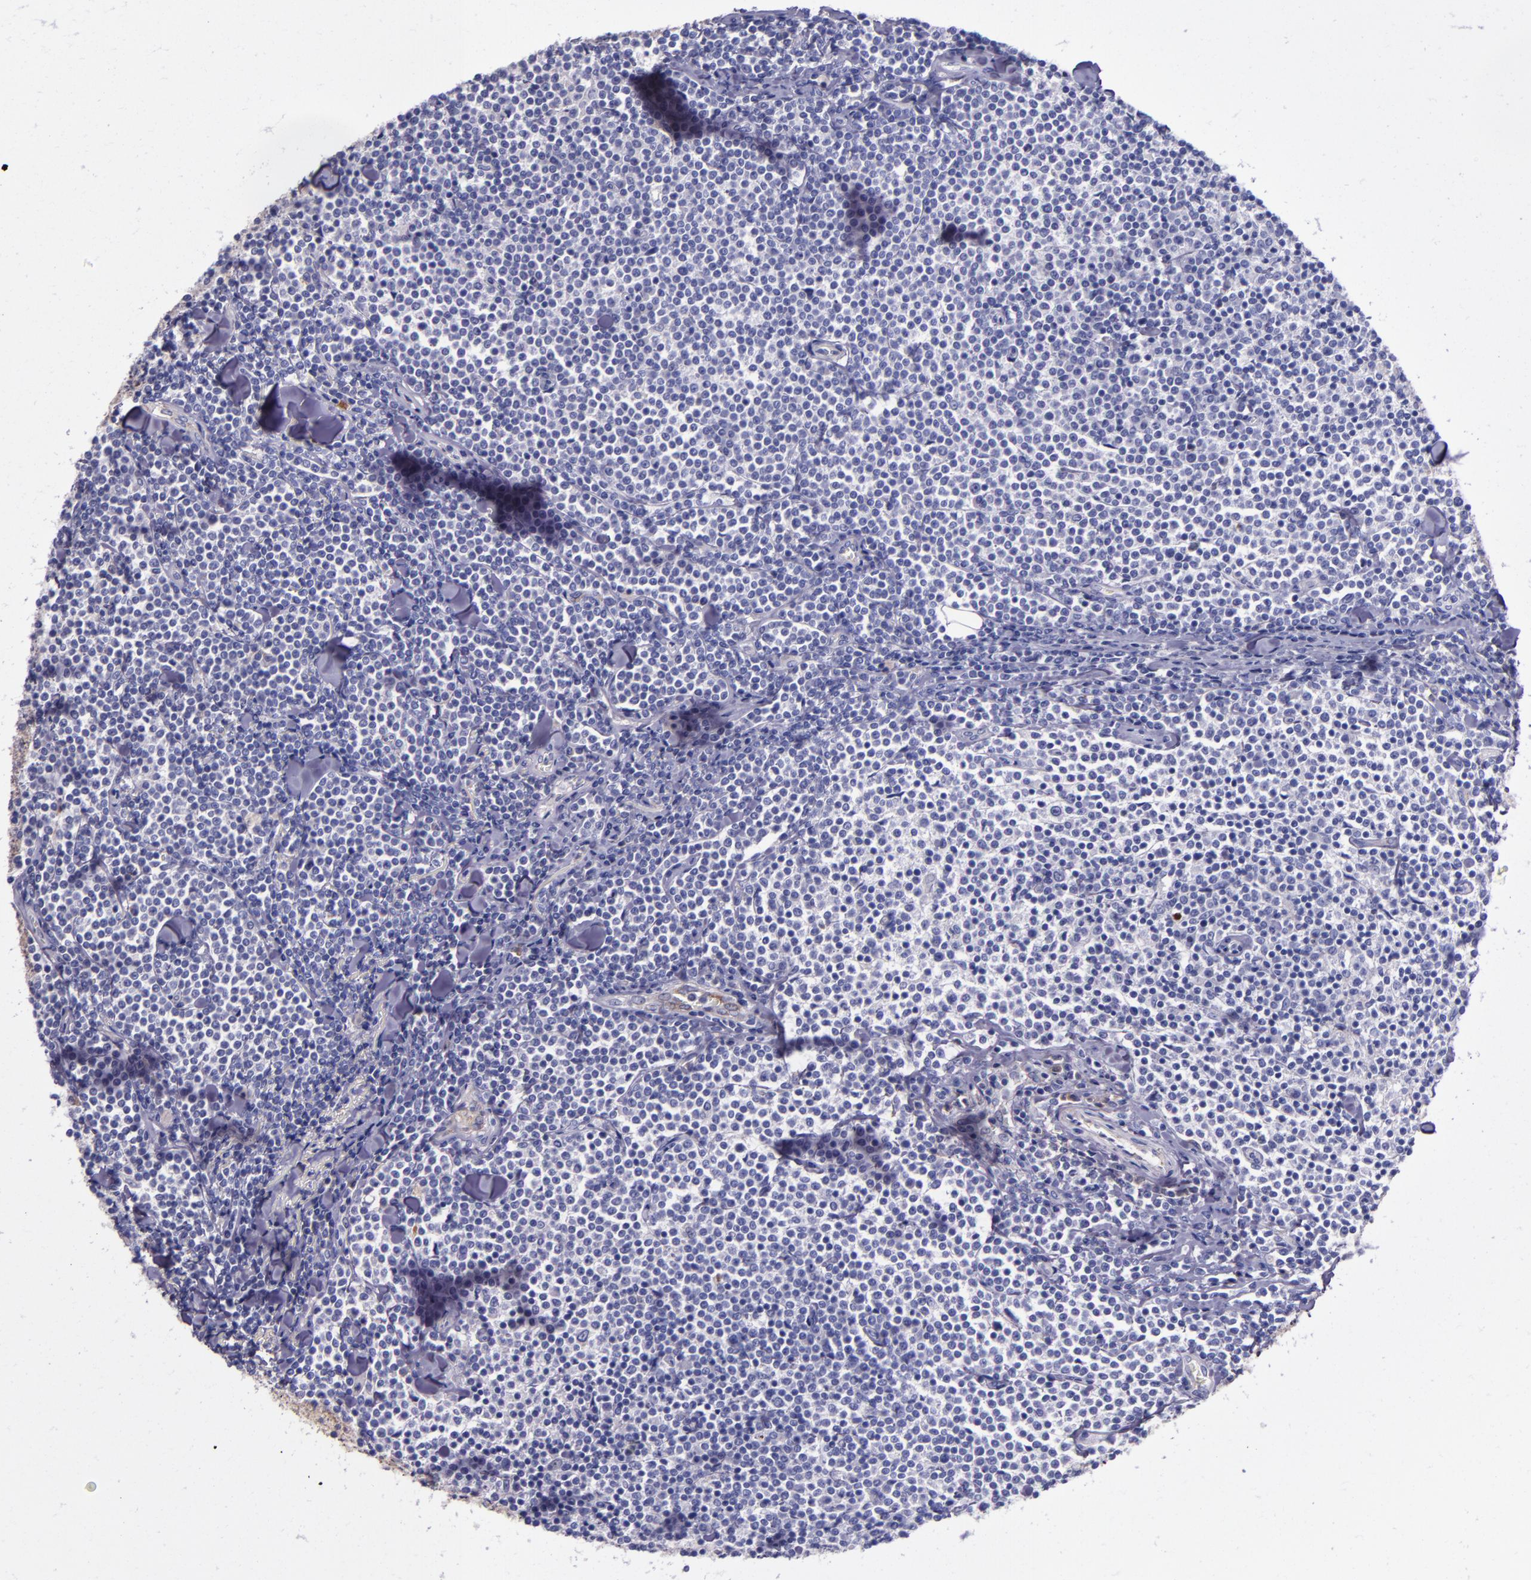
{"staining": {"intensity": "negative", "quantity": "none", "location": "none"}, "tissue": "lymphoma", "cell_type": "Tumor cells", "image_type": "cancer", "snomed": [{"axis": "morphology", "description": "Malignant lymphoma, non-Hodgkin's type, Low grade"}, {"axis": "topography", "description": "Soft tissue"}], "caption": "Immunohistochemistry histopathology image of human lymphoma stained for a protein (brown), which reveals no expression in tumor cells. (Brightfield microscopy of DAB immunohistochemistry at high magnification).", "gene": "CLEC3B", "patient": {"sex": "male", "age": 92}}